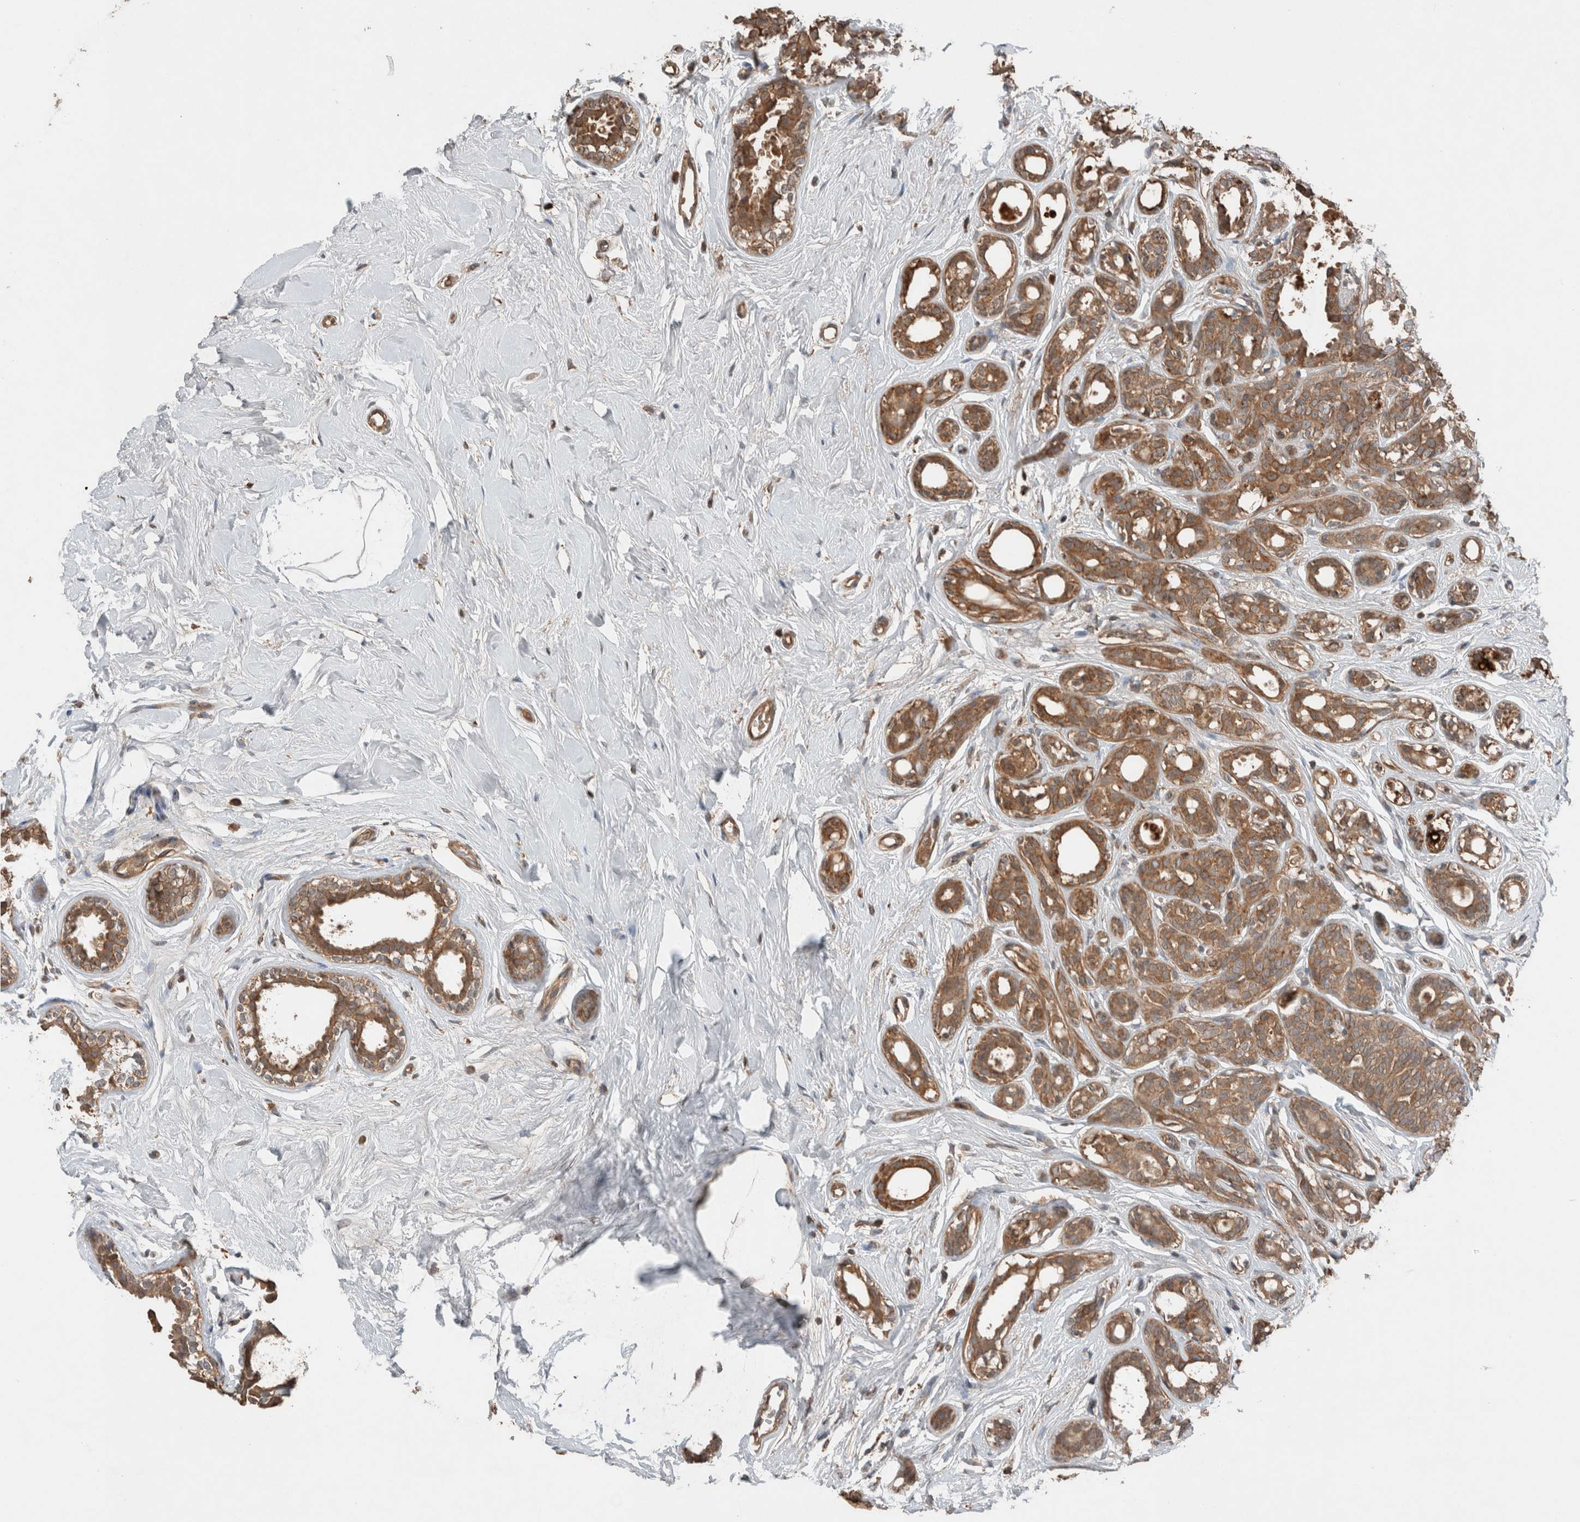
{"staining": {"intensity": "moderate", "quantity": ">75%", "location": "cytoplasmic/membranous"}, "tissue": "breast cancer", "cell_type": "Tumor cells", "image_type": "cancer", "snomed": [{"axis": "morphology", "description": "Duct carcinoma"}, {"axis": "topography", "description": "Breast"}], "caption": "There is medium levels of moderate cytoplasmic/membranous expression in tumor cells of breast cancer, as demonstrated by immunohistochemical staining (brown color).", "gene": "KLK14", "patient": {"sex": "female", "age": 55}}